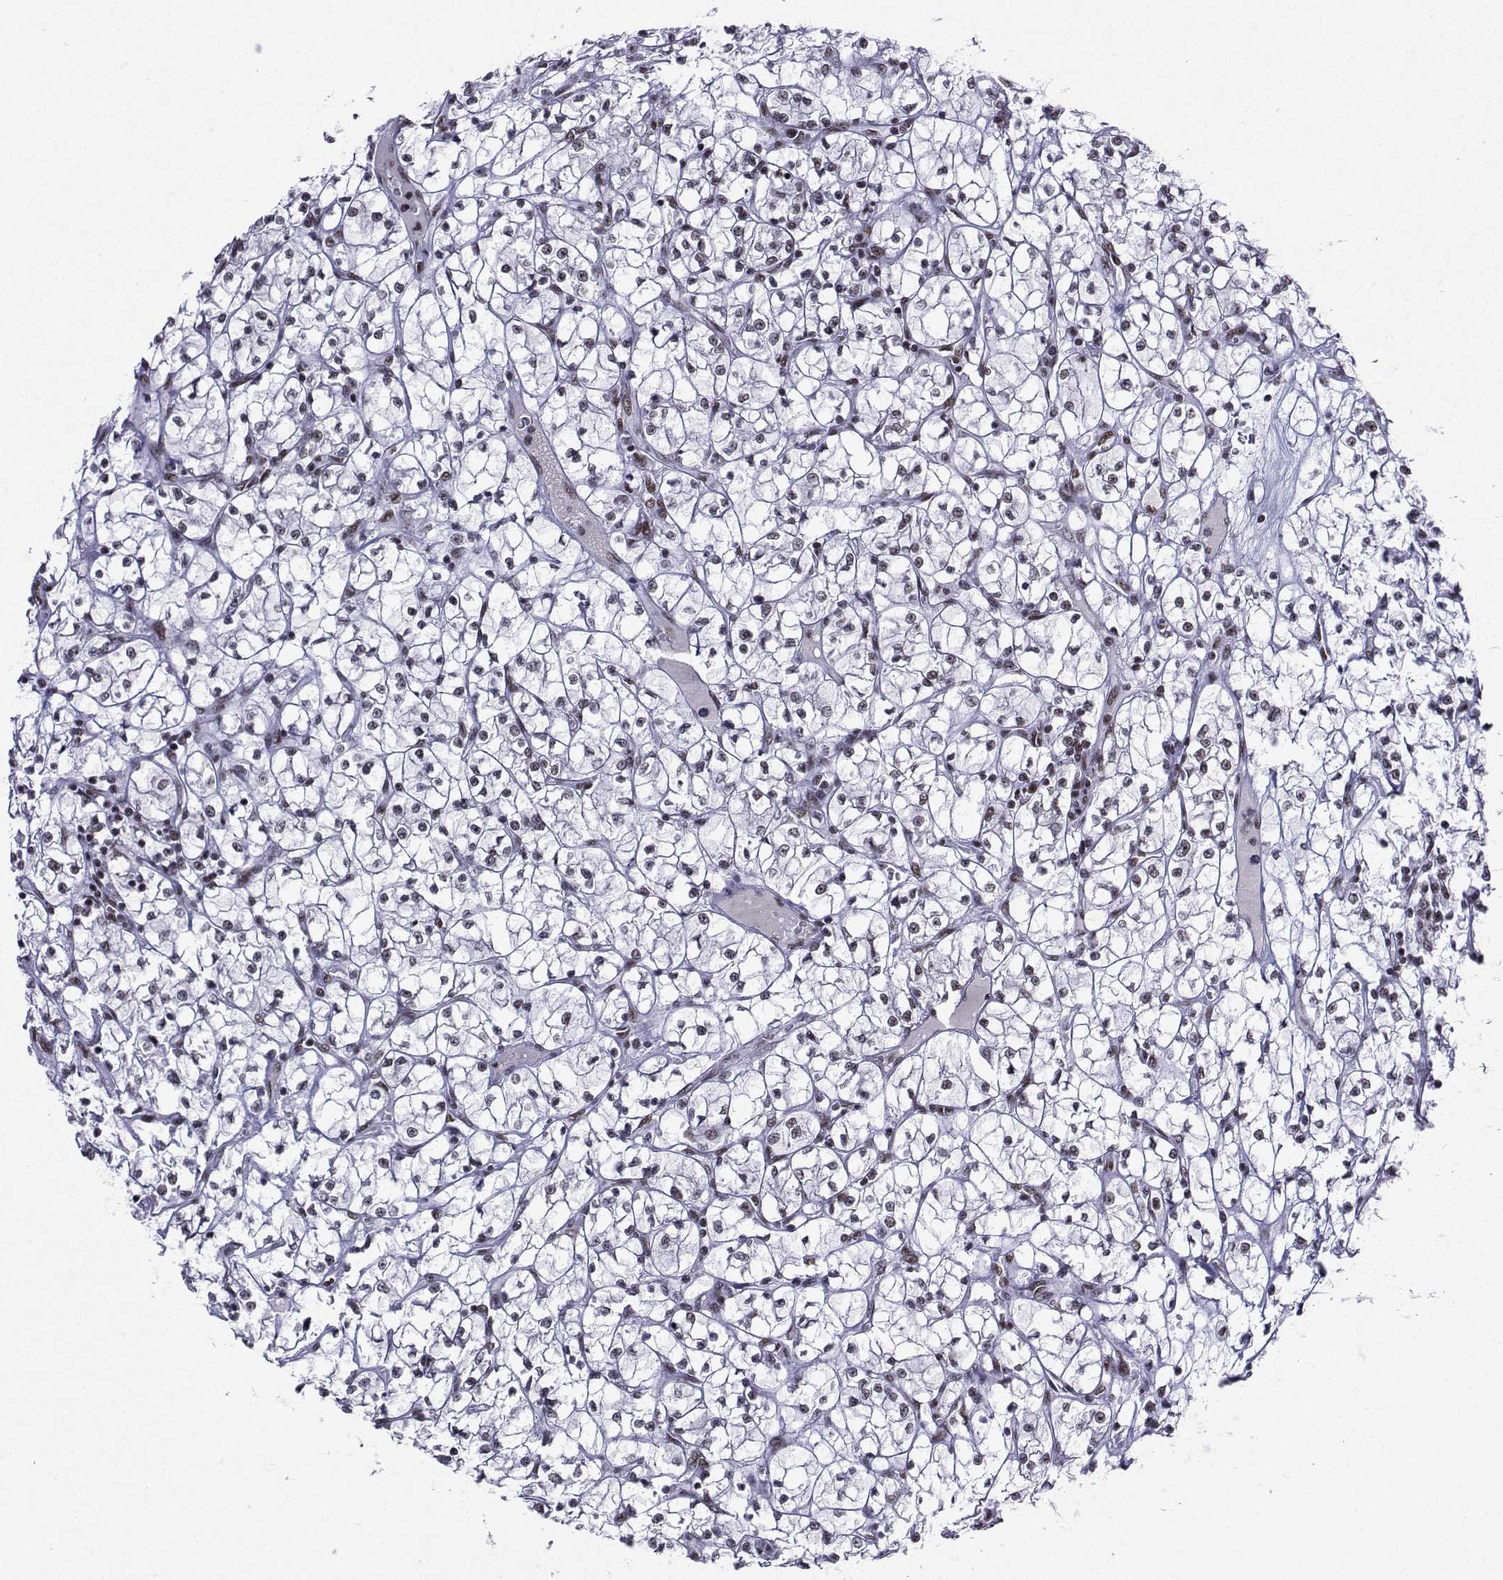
{"staining": {"intensity": "negative", "quantity": "none", "location": "none"}, "tissue": "renal cancer", "cell_type": "Tumor cells", "image_type": "cancer", "snomed": [{"axis": "morphology", "description": "Adenocarcinoma, NOS"}, {"axis": "topography", "description": "Kidney"}], "caption": "Histopathology image shows no protein expression in tumor cells of renal adenocarcinoma tissue.", "gene": "SNRPB2", "patient": {"sex": "female", "age": 64}}